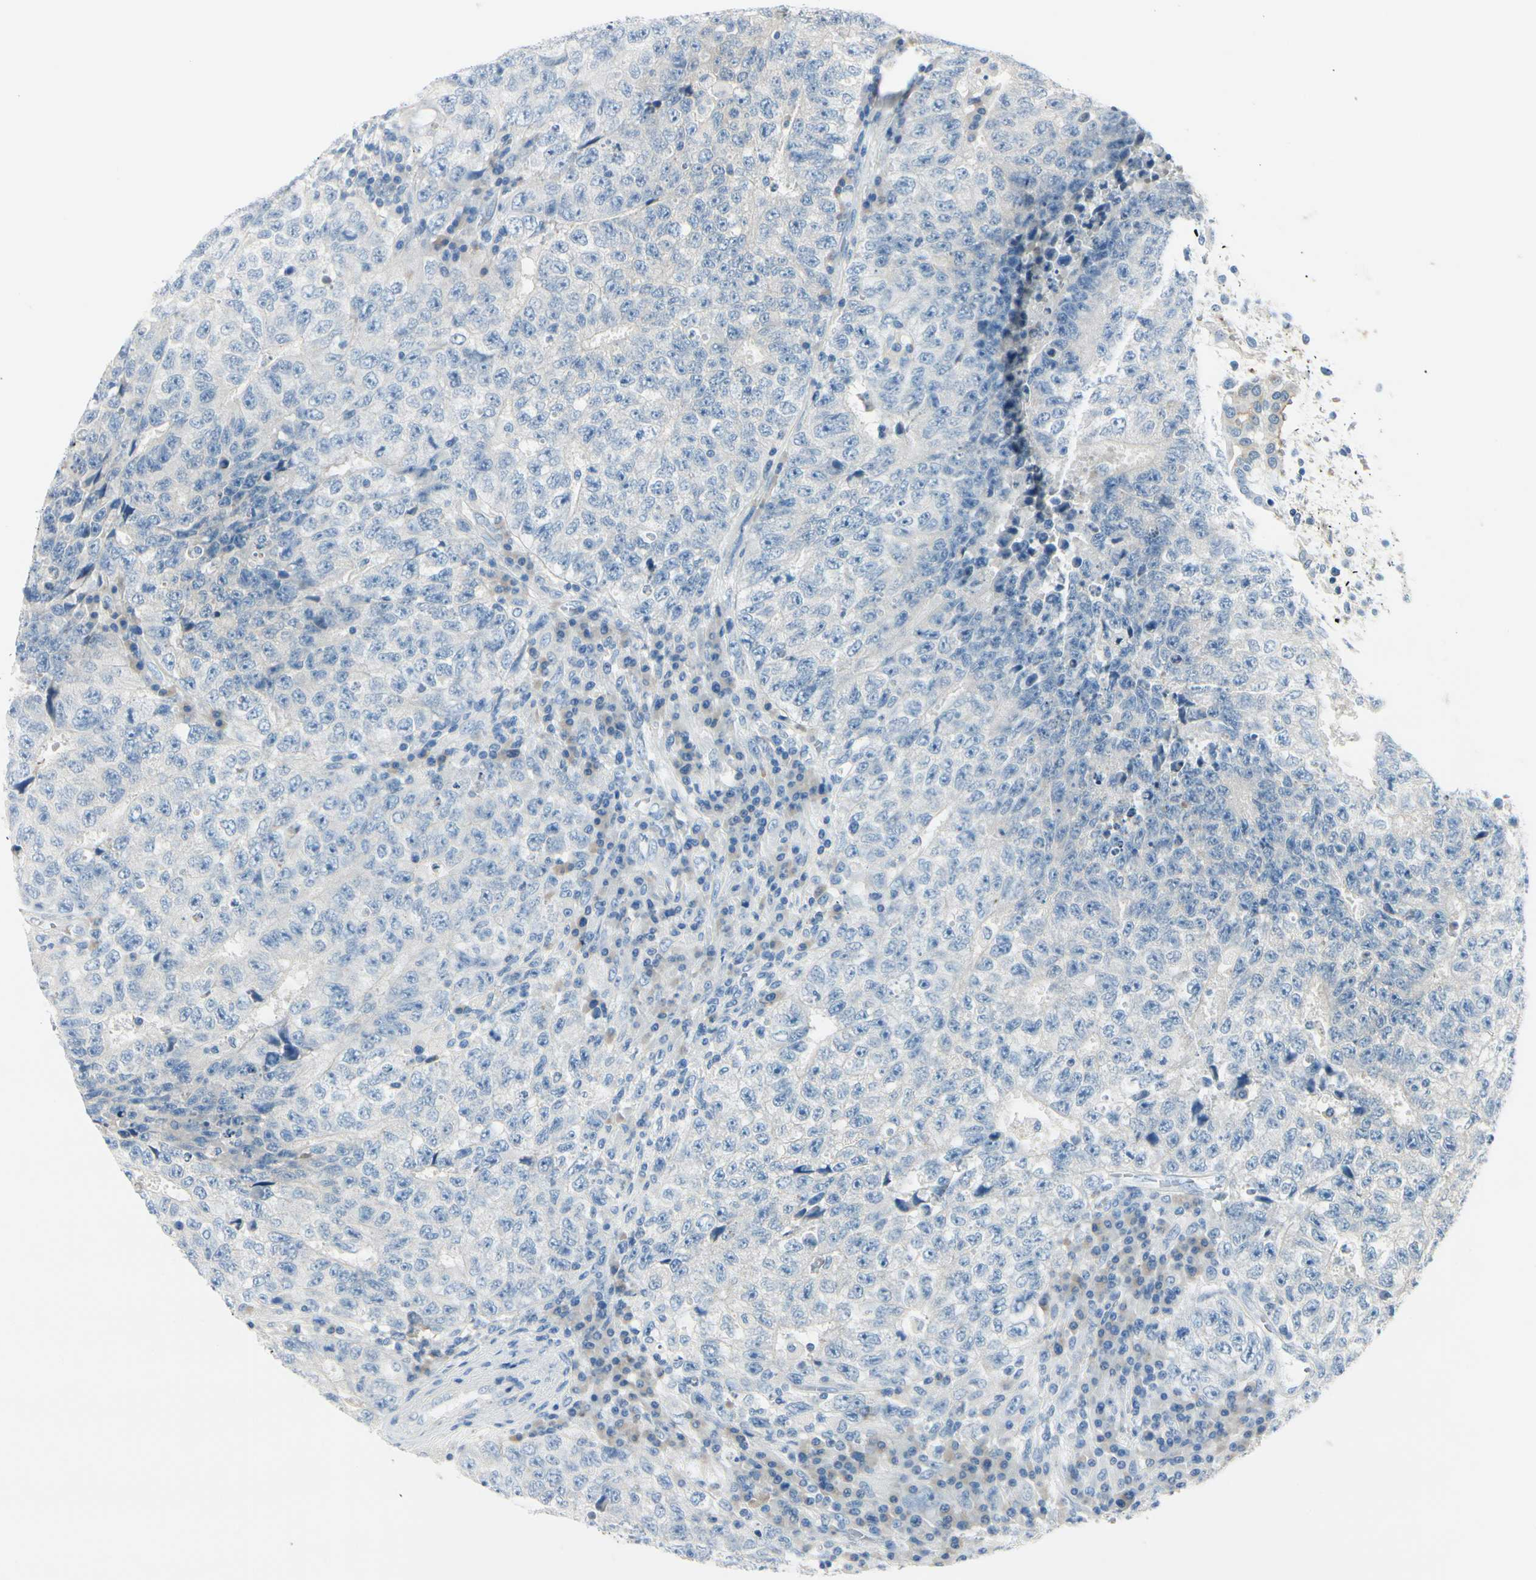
{"staining": {"intensity": "negative", "quantity": "none", "location": "none"}, "tissue": "testis cancer", "cell_type": "Tumor cells", "image_type": "cancer", "snomed": [{"axis": "morphology", "description": "Necrosis, NOS"}, {"axis": "morphology", "description": "Carcinoma, Embryonal, NOS"}, {"axis": "topography", "description": "Testis"}], "caption": "Tumor cells show no significant protein expression in testis embryonal carcinoma.", "gene": "PEBP1", "patient": {"sex": "male", "age": 19}}